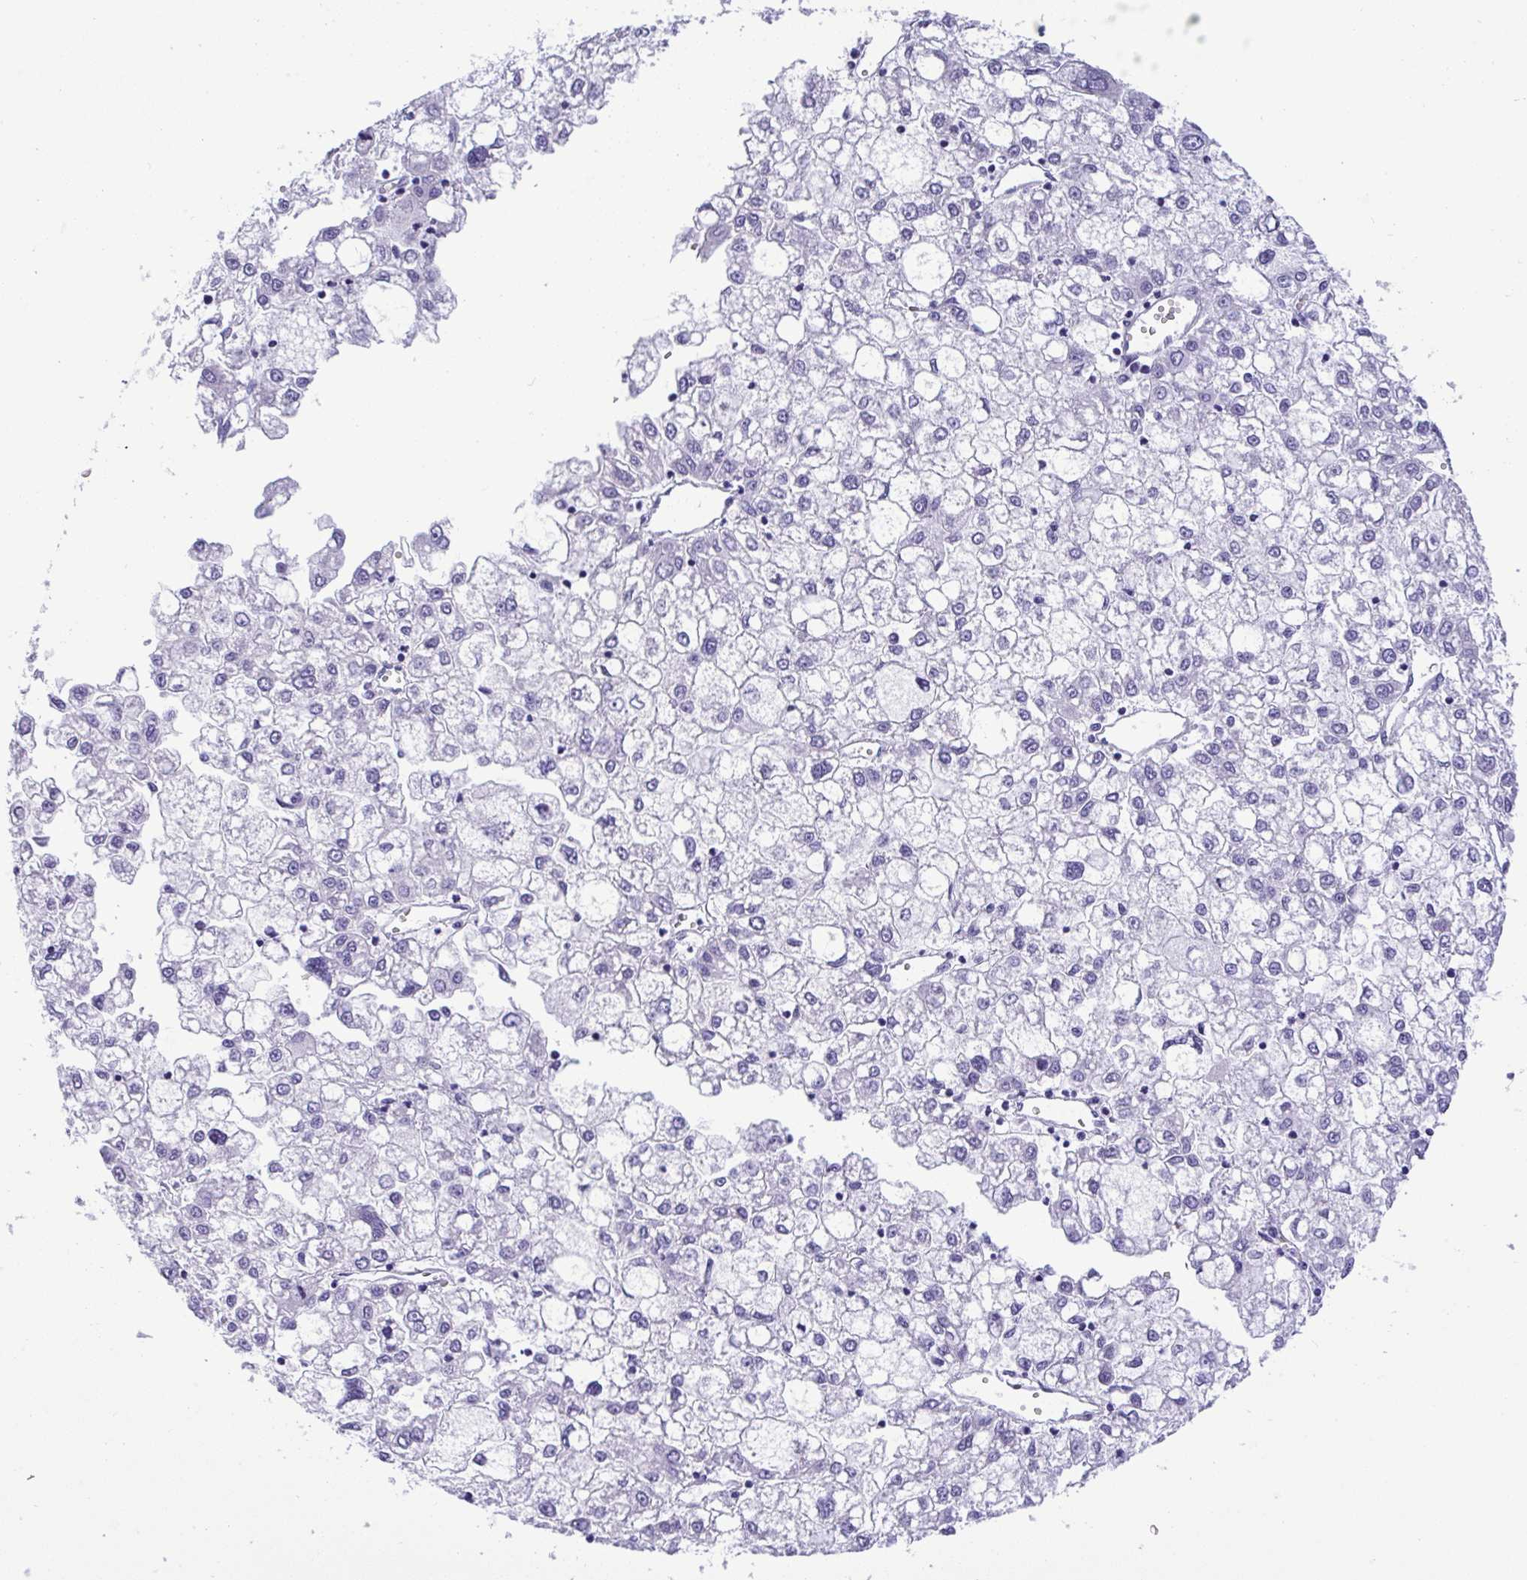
{"staining": {"intensity": "negative", "quantity": "none", "location": "none"}, "tissue": "liver cancer", "cell_type": "Tumor cells", "image_type": "cancer", "snomed": [{"axis": "morphology", "description": "Carcinoma, Hepatocellular, NOS"}, {"axis": "topography", "description": "Liver"}], "caption": "Tumor cells show no significant protein positivity in liver cancer (hepatocellular carcinoma).", "gene": "YBX2", "patient": {"sex": "male", "age": 40}}